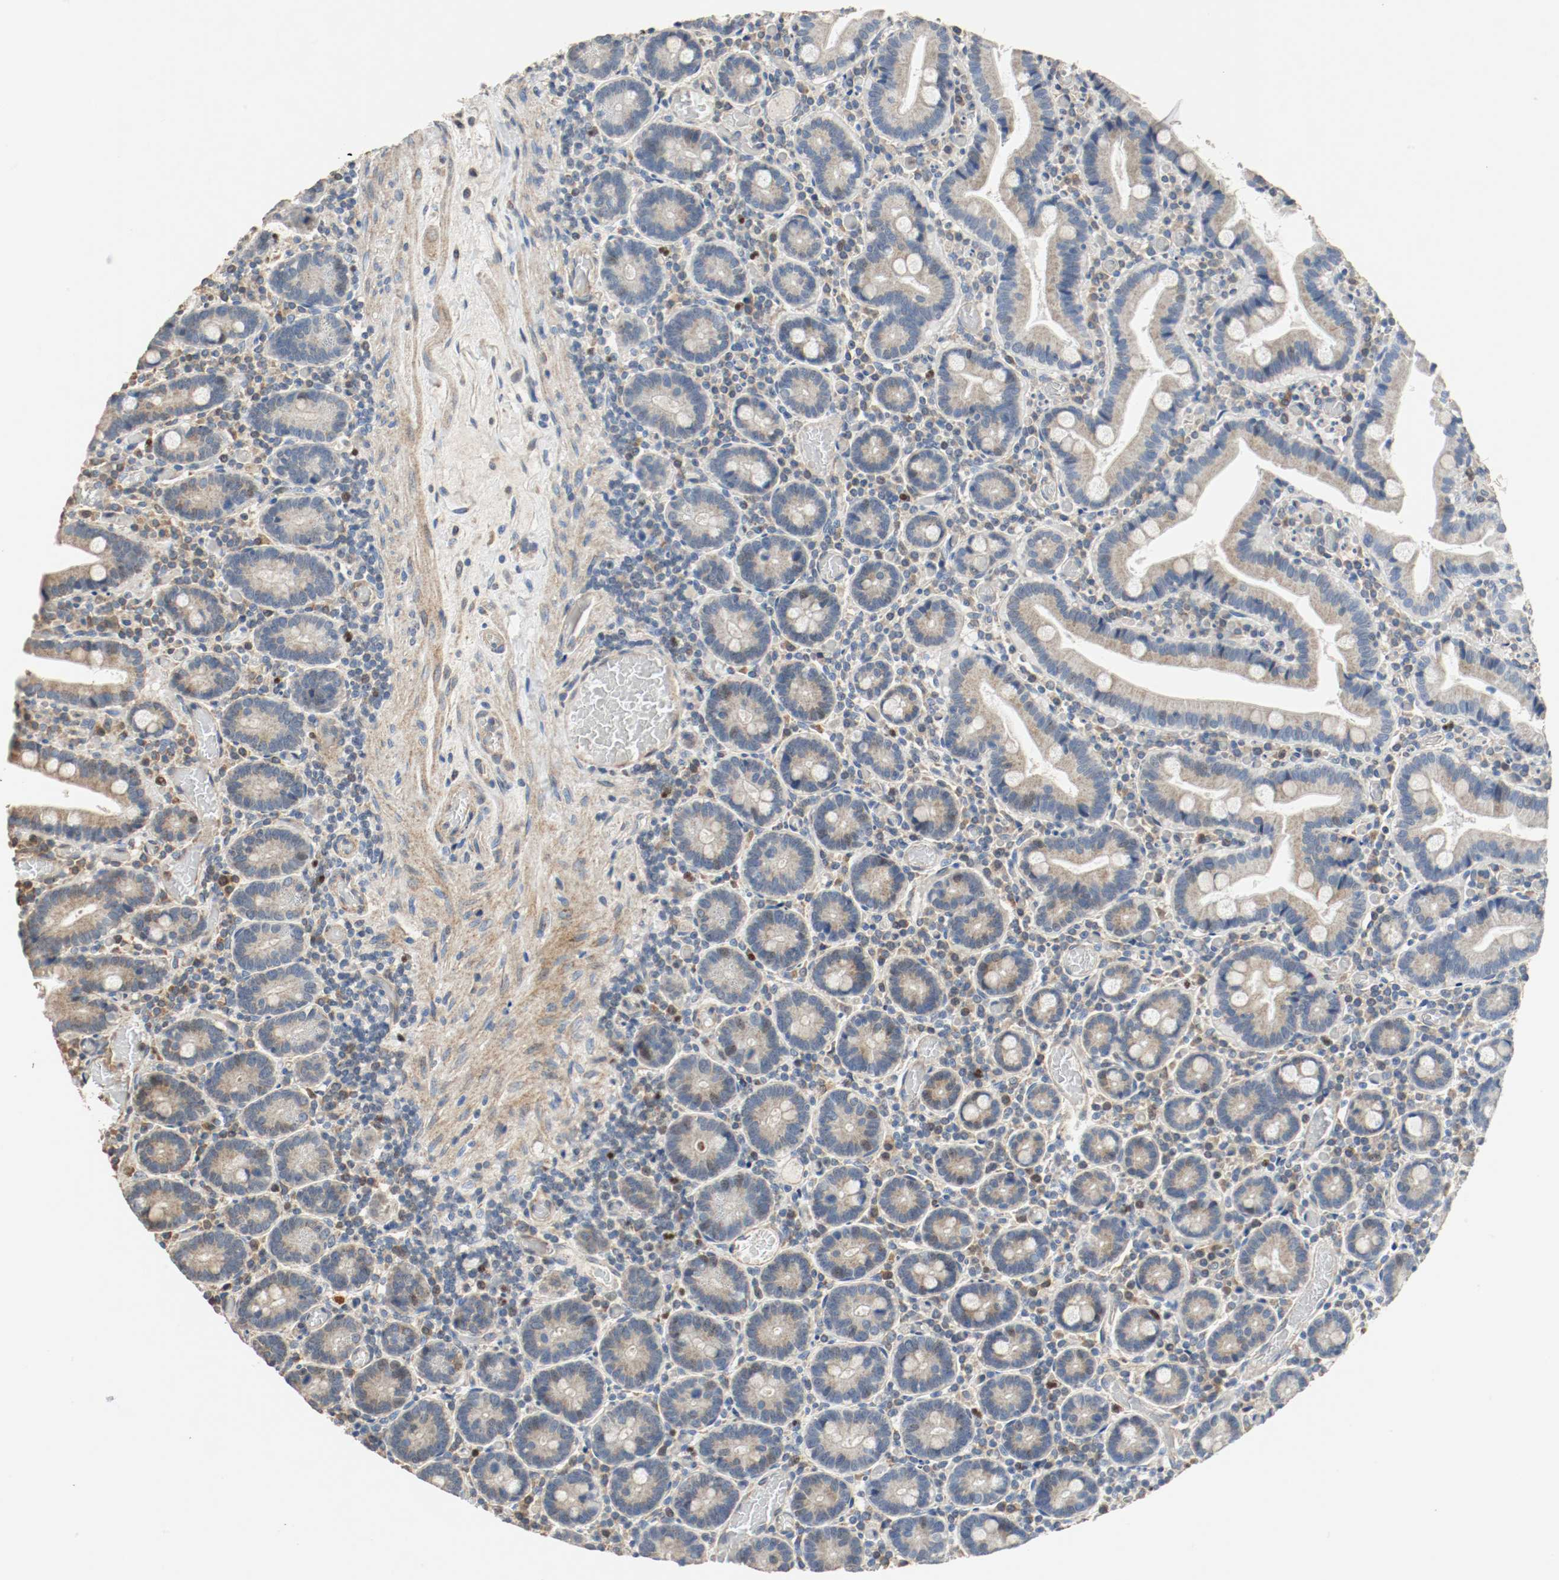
{"staining": {"intensity": "moderate", "quantity": ">75%", "location": "cytoplasmic/membranous"}, "tissue": "duodenum", "cell_type": "Glandular cells", "image_type": "normal", "snomed": [{"axis": "morphology", "description": "Normal tissue, NOS"}, {"axis": "topography", "description": "Duodenum"}], "caption": "Glandular cells reveal medium levels of moderate cytoplasmic/membranous expression in approximately >75% of cells in benign duodenum. (IHC, brightfield microscopy, high magnification).", "gene": "ALDH4A1", "patient": {"sex": "female", "age": 53}}